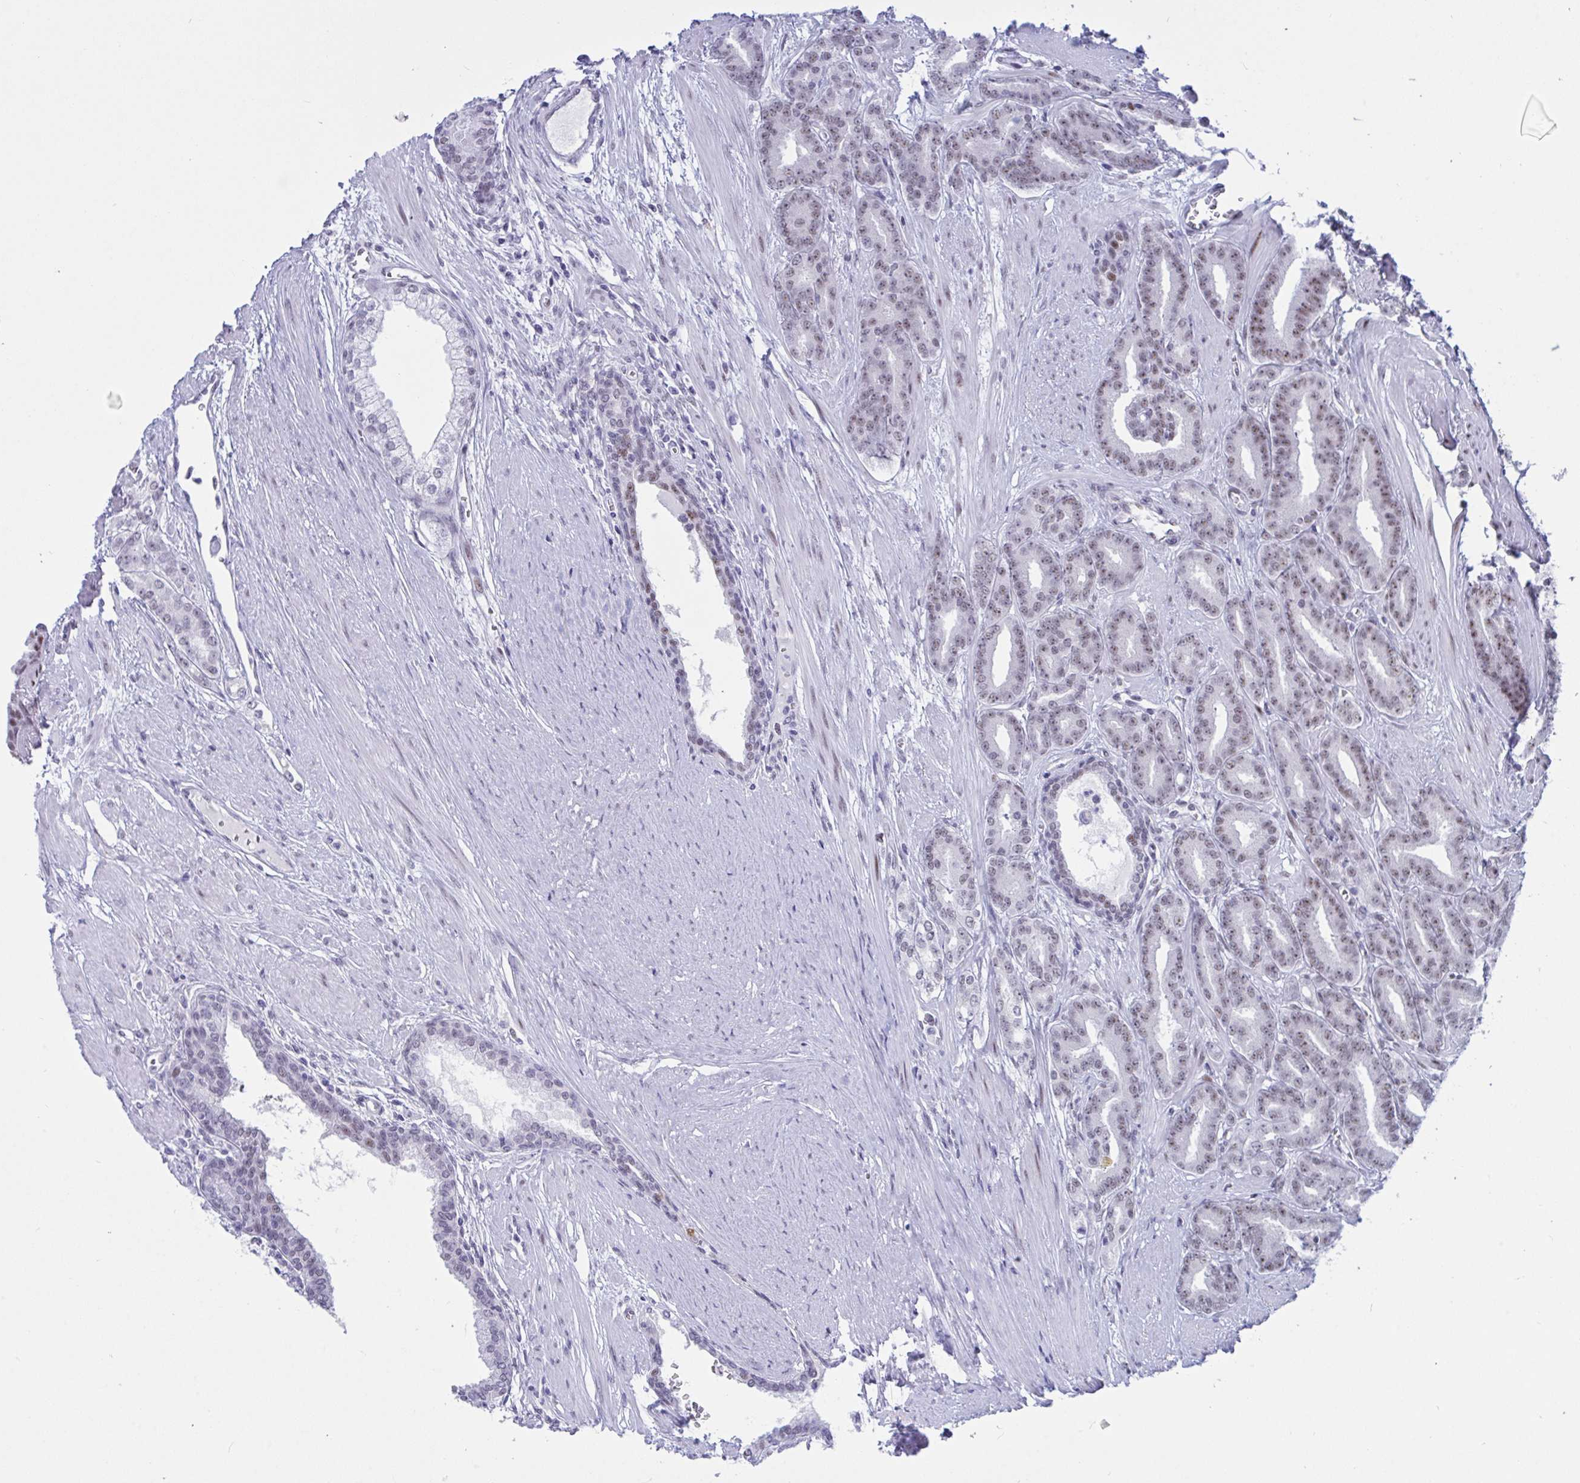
{"staining": {"intensity": "weak", "quantity": "25%-75%", "location": "nuclear"}, "tissue": "prostate cancer", "cell_type": "Tumor cells", "image_type": "cancer", "snomed": [{"axis": "morphology", "description": "Adenocarcinoma, High grade"}, {"axis": "topography", "description": "Prostate"}], "caption": "Immunohistochemistry (IHC) photomicrograph of prostate cancer stained for a protein (brown), which displays low levels of weak nuclear expression in approximately 25%-75% of tumor cells.", "gene": "IKZF2", "patient": {"sex": "male", "age": 60}}